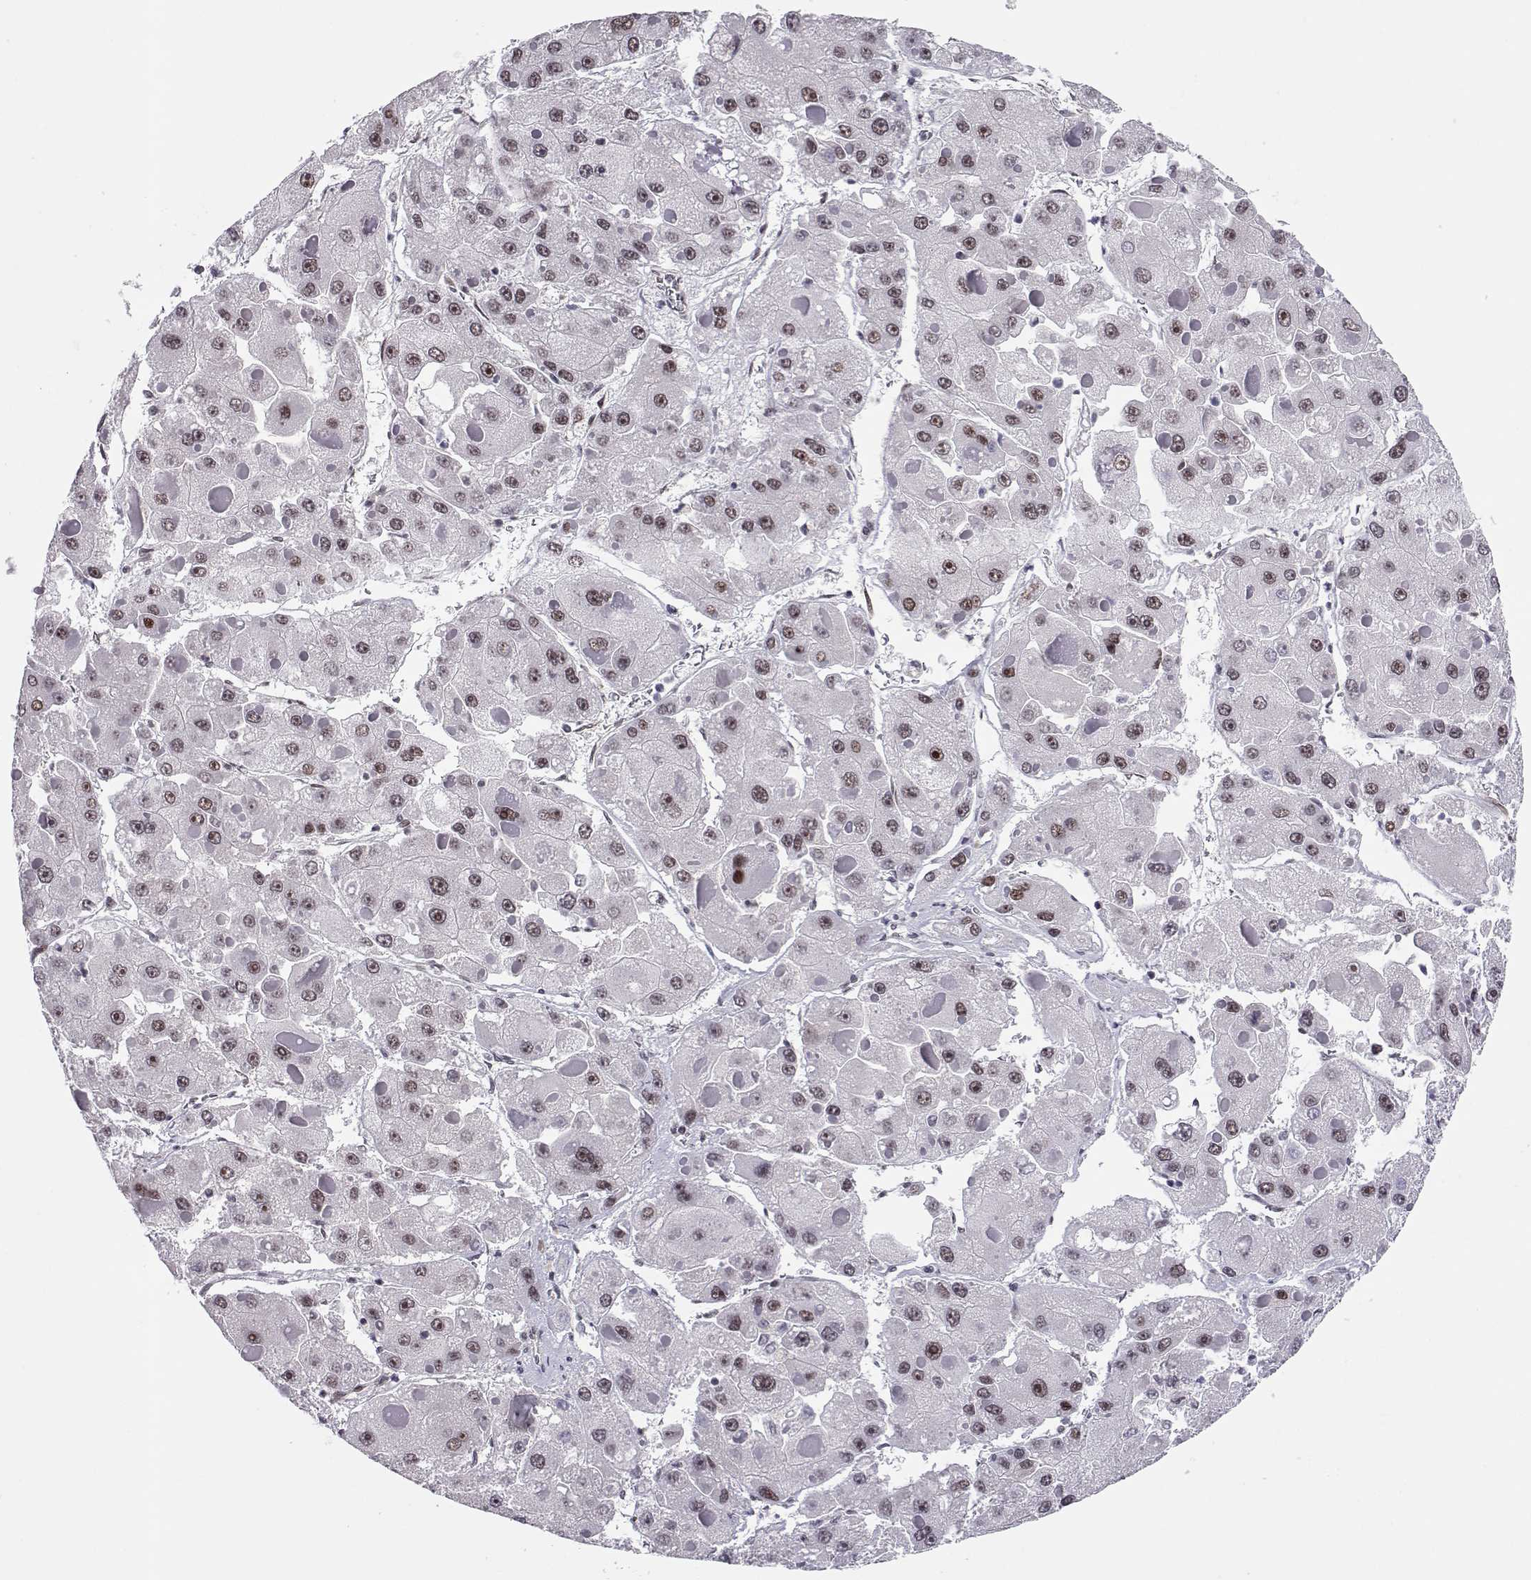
{"staining": {"intensity": "weak", "quantity": ">75%", "location": "nuclear"}, "tissue": "liver cancer", "cell_type": "Tumor cells", "image_type": "cancer", "snomed": [{"axis": "morphology", "description": "Carcinoma, Hepatocellular, NOS"}, {"axis": "topography", "description": "Liver"}], "caption": "A high-resolution micrograph shows immunohistochemistry (IHC) staining of liver hepatocellular carcinoma, which reveals weak nuclear staining in about >75% of tumor cells.", "gene": "SIX6", "patient": {"sex": "female", "age": 73}}